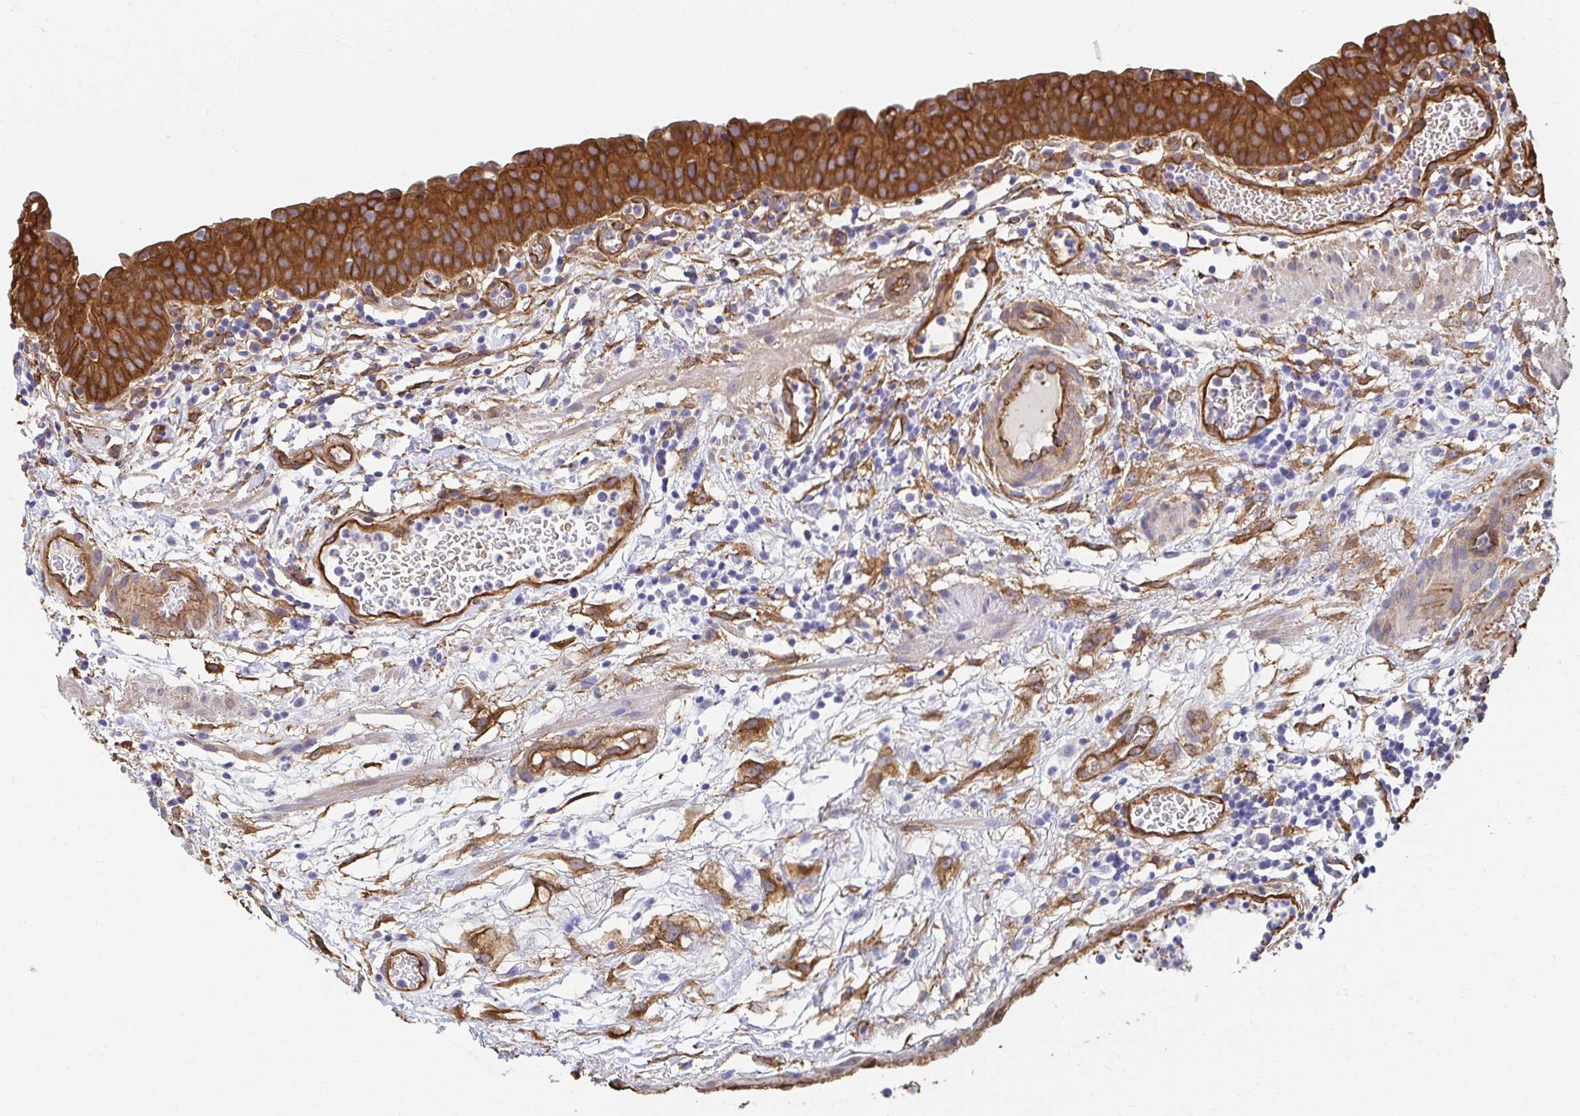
{"staining": {"intensity": "strong", "quantity": ">75%", "location": "cytoplasmic/membranous"}, "tissue": "urinary bladder", "cell_type": "Urothelial cells", "image_type": "normal", "snomed": [{"axis": "morphology", "description": "Normal tissue, NOS"}, {"axis": "morphology", "description": "Inflammation, NOS"}, {"axis": "topography", "description": "Urinary bladder"}], "caption": "High-magnification brightfield microscopy of unremarkable urinary bladder stained with DAB (3,3'-diaminobenzidine) (brown) and counterstained with hematoxylin (blue). urothelial cells exhibit strong cytoplasmic/membranous positivity is seen in approximately>75% of cells.", "gene": "CTTN", "patient": {"sex": "male", "age": 57}}